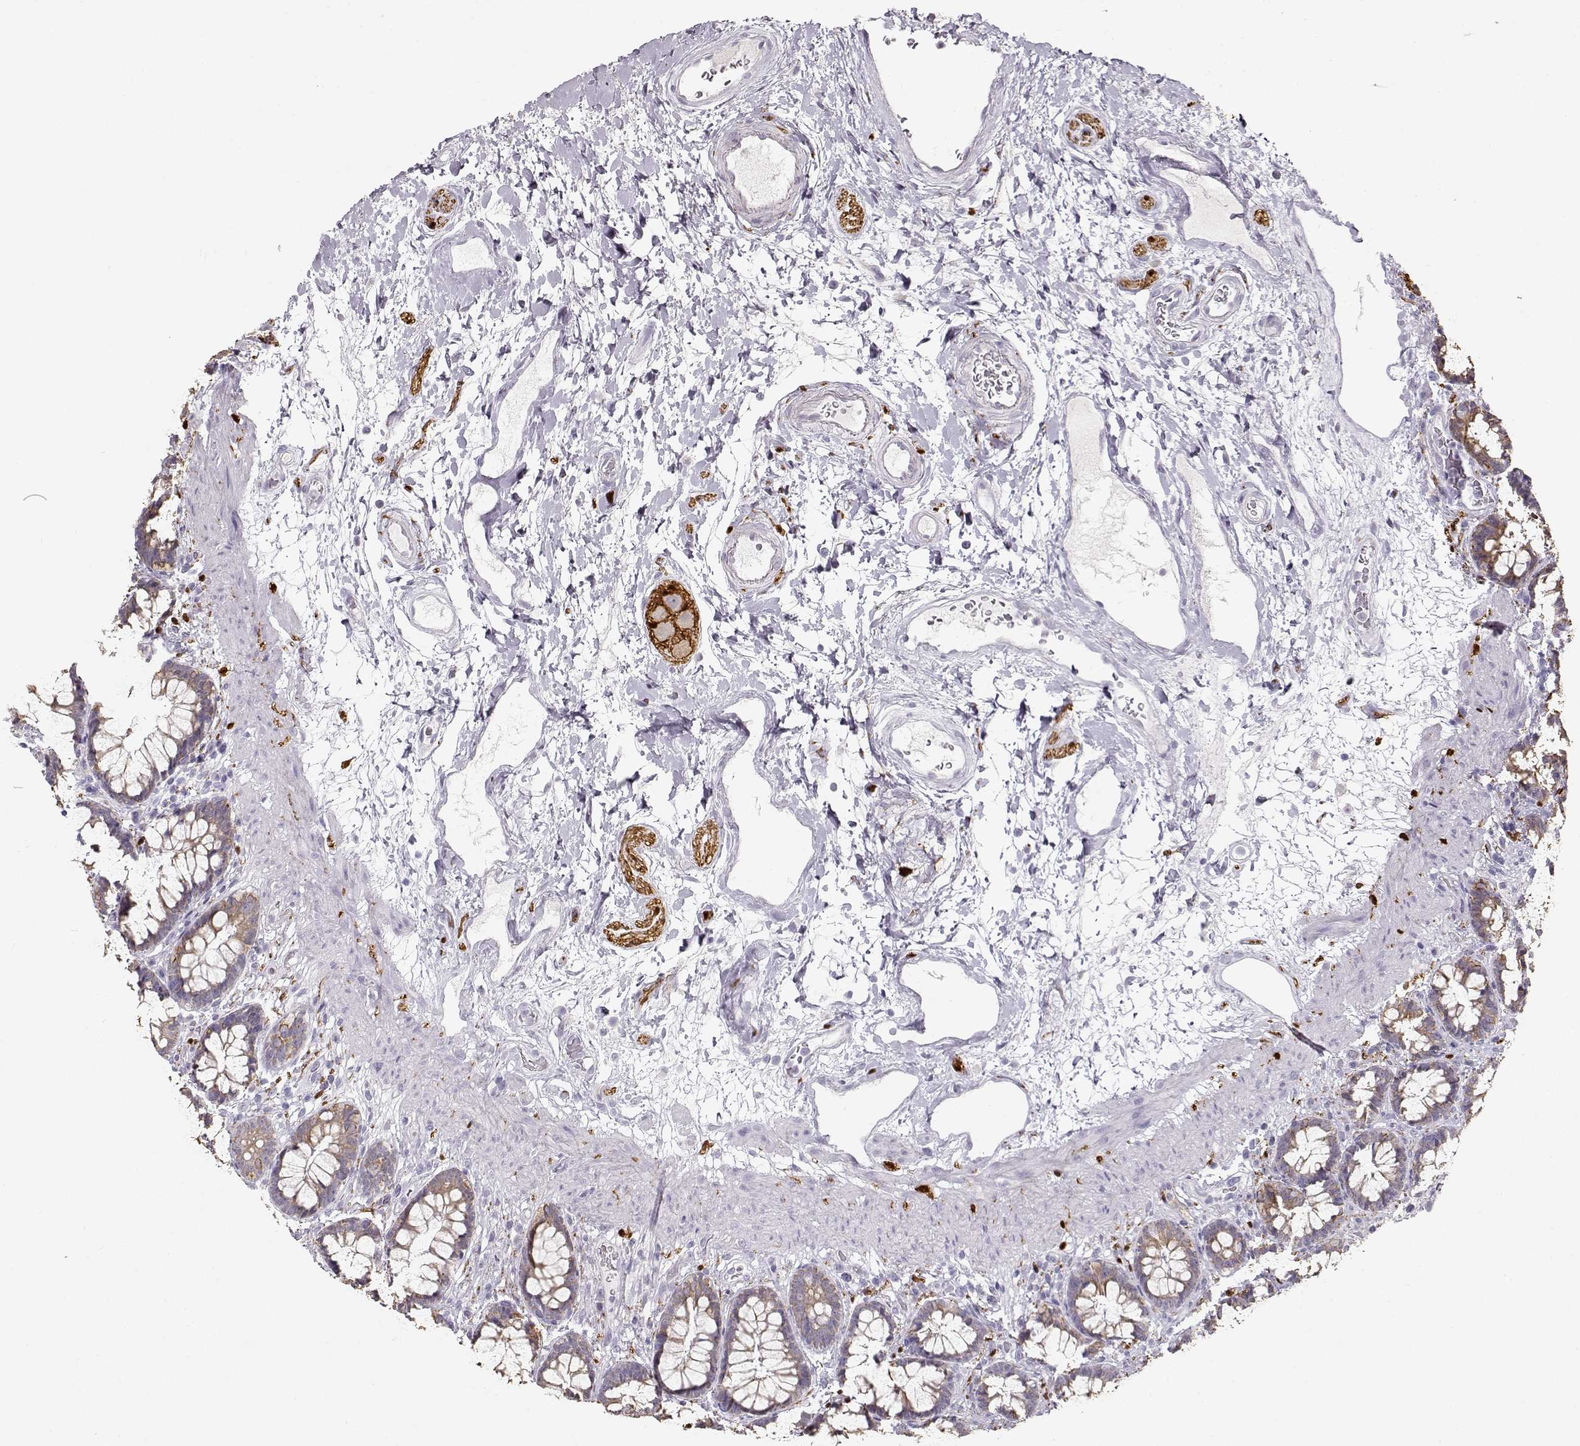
{"staining": {"intensity": "weak", "quantity": ">75%", "location": "cytoplasmic/membranous"}, "tissue": "rectum", "cell_type": "Glandular cells", "image_type": "normal", "snomed": [{"axis": "morphology", "description": "Normal tissue, NOS"}, {"axis": "topography", "description": "Rectum"}], "caption": "Immunohistochemistry of normal human rectum shows low levels of weak cytoplasmic/membranous positivity in approximately >75% of glandular cells.", "gene": "S100B", "patient": {"sex": "male", "age": 72}}